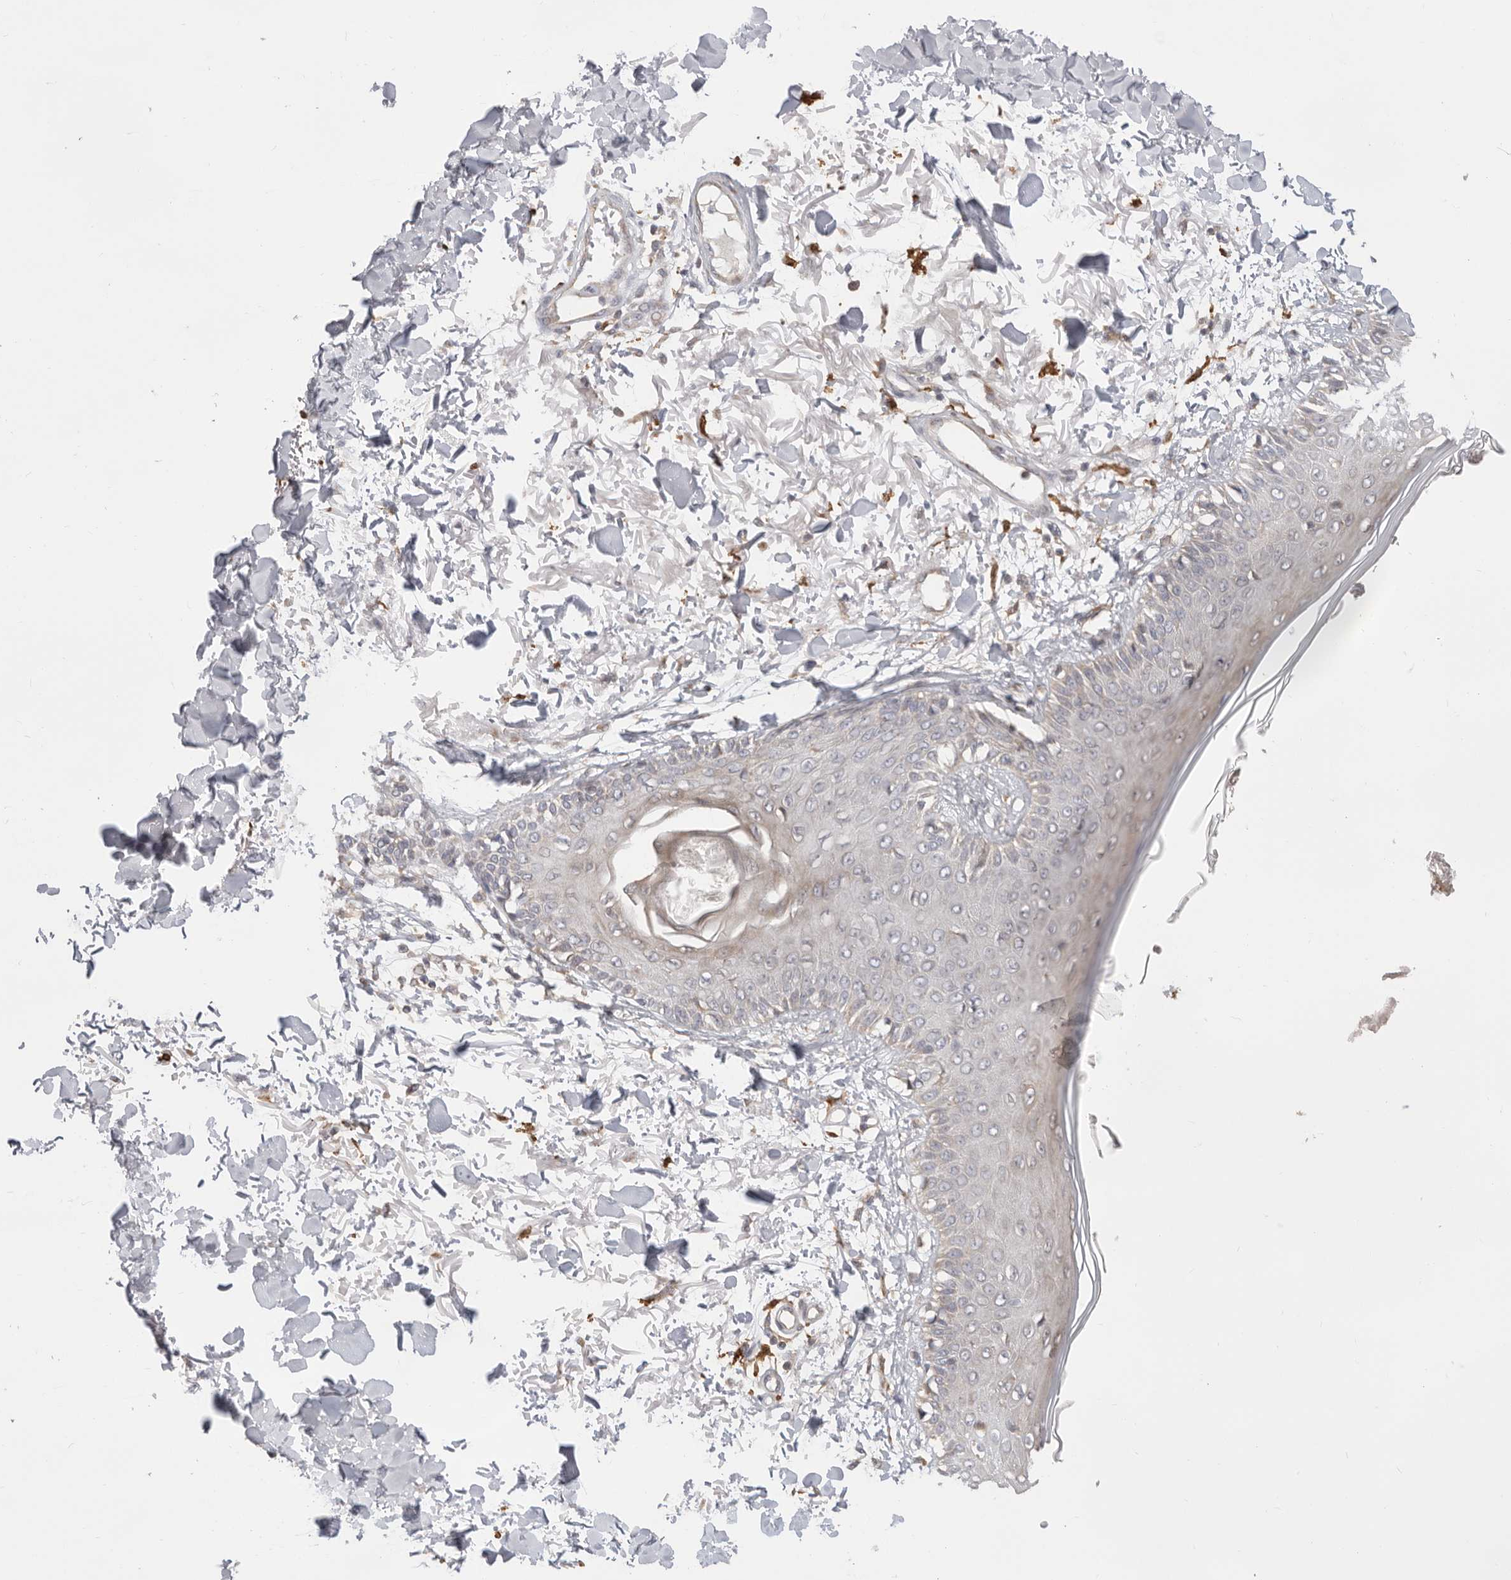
{"staining": {"intensity": "negative", "quantity": "none", "location": "none"}, "tissue": "skin", "cell_type": "Fibroblasts", "image_type": "normal", "snomed": [{"axis": "morphology", "description": "Normal tissue, NOS"}, {"axis": "morphology", "description": "Squamous cell carcinoma, NOS"}, {"axis": "topography", "description": "Skin"}, {"axis": "topography", "description": "Peripheral nerve tissue"}], "caption": "IHC image of unremarkable skin stained for a protein (brown), which exhibits no expression in fibroblasts.", "gene": "USH1C", "patient": {"sex": "male", "age": 83}}